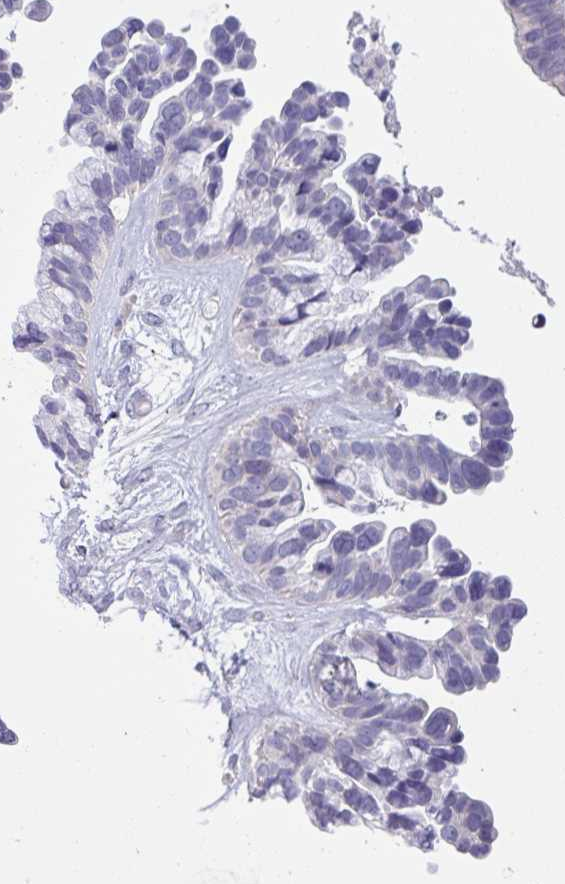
{"staining": {"intensity": "negative", "quantity": "none", "location": "none"}, "tissue": "ovarian cancer", "cell_type": "Tumor cells", "image_type": "cancer", "snomed": [{"axis": "morphology", "description": "Cystadenocarcinoma, serous, NOS"}, {"axis": "topography", "description": "Ovary"}], "caption": "An image of human ovarian serous cystadenocarcinoma is negative for staining in tumor cells.", "gene": "C20orf27", "patient": {"sex": "female", "age": 56}}